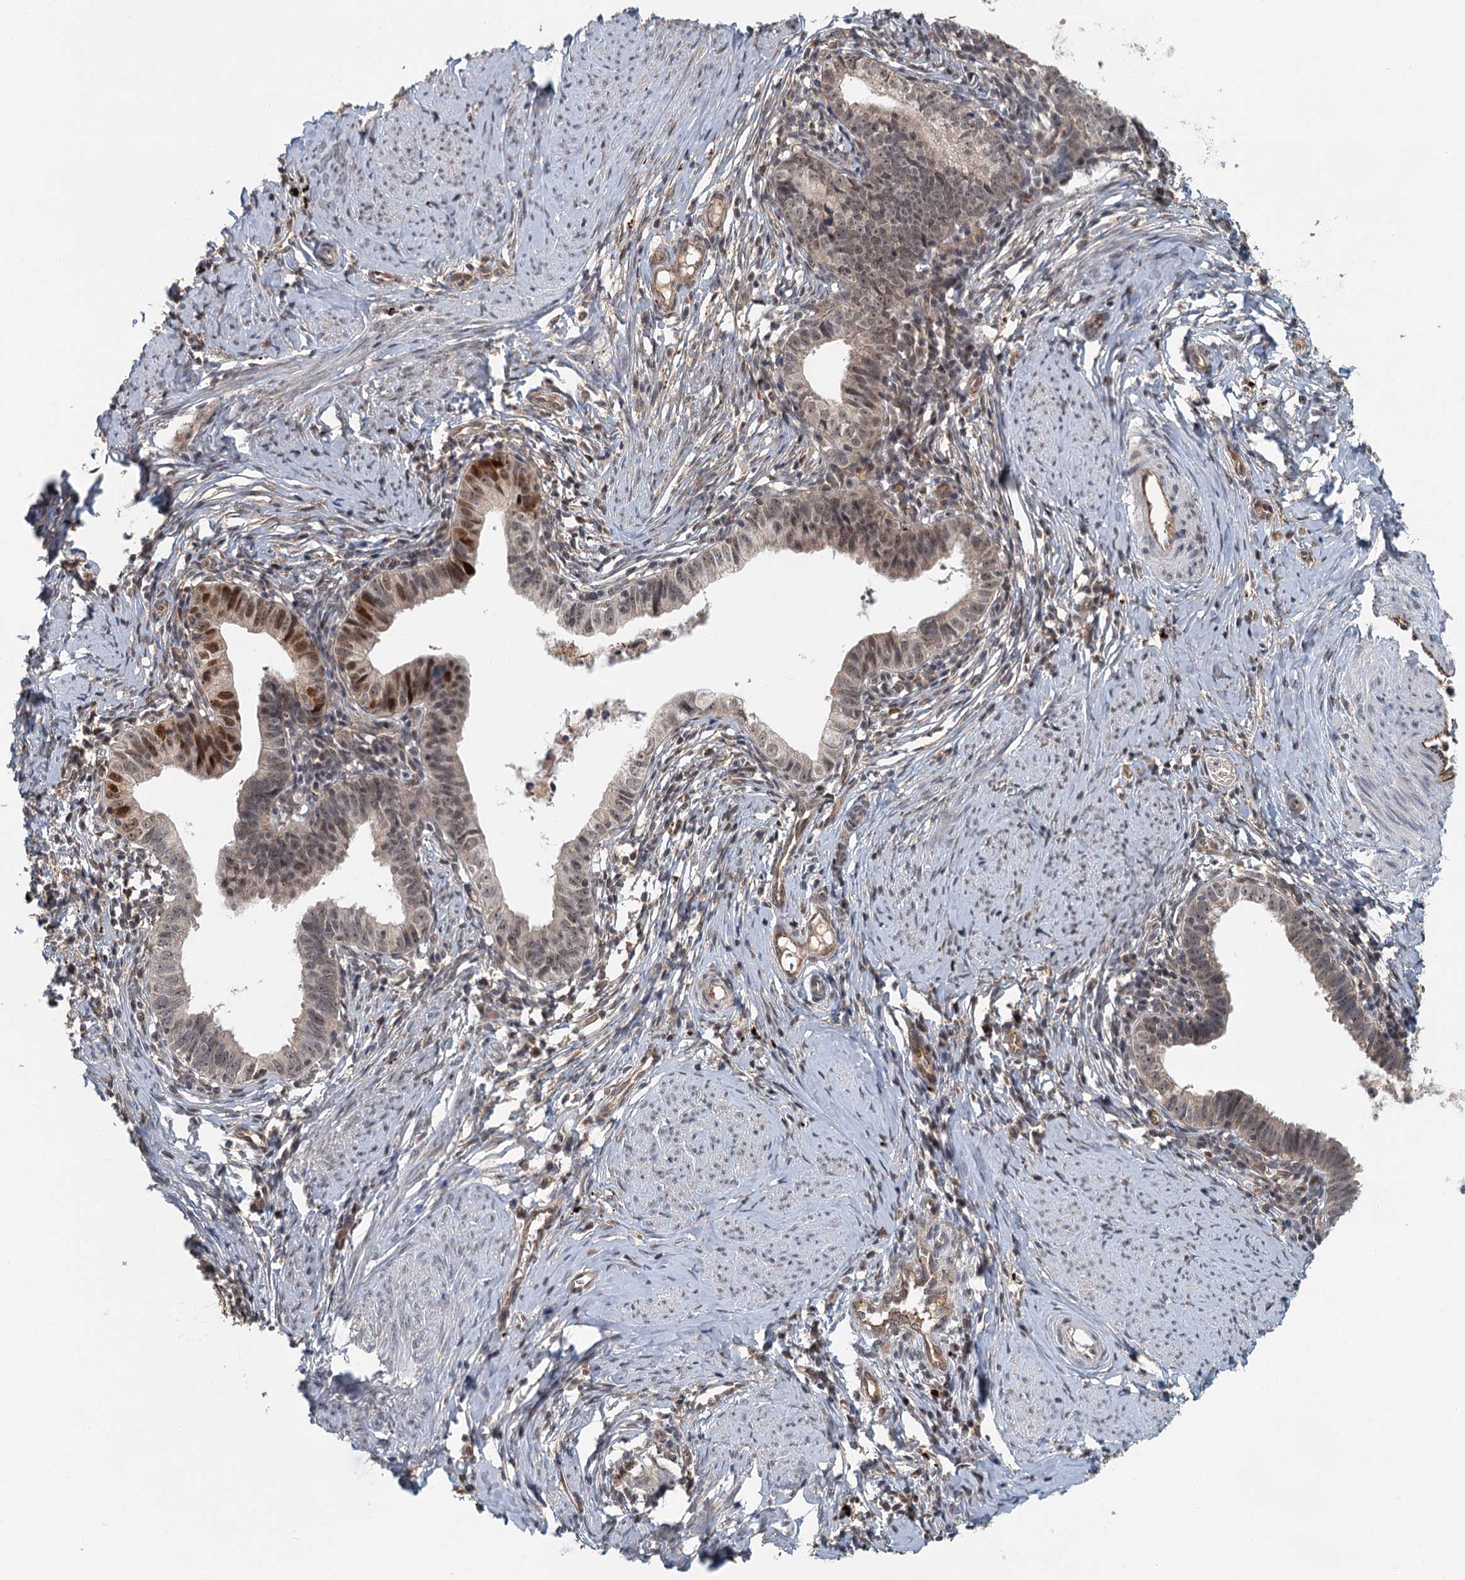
{"staining": {"intensity": "moderate", "quantity": "<25%", "location": "nuclear"}, "tissue": "cervical cancer", "cell_type": "Tumor cells", "image_type": "cancer", "snomed": [{"axis": "morphology", "description": "Adenocarcinoma, NOS"}, {"axis": "topography", "description": "Cervix"}], "caption": "Immunohistochemistry of adenocarcinoma (cervical) displays low levels of moderate nuclear staining in approximately <25% of tumor cells.", "gene": "TAS2R42", "patient": {"sex": "female", "age": 36}}